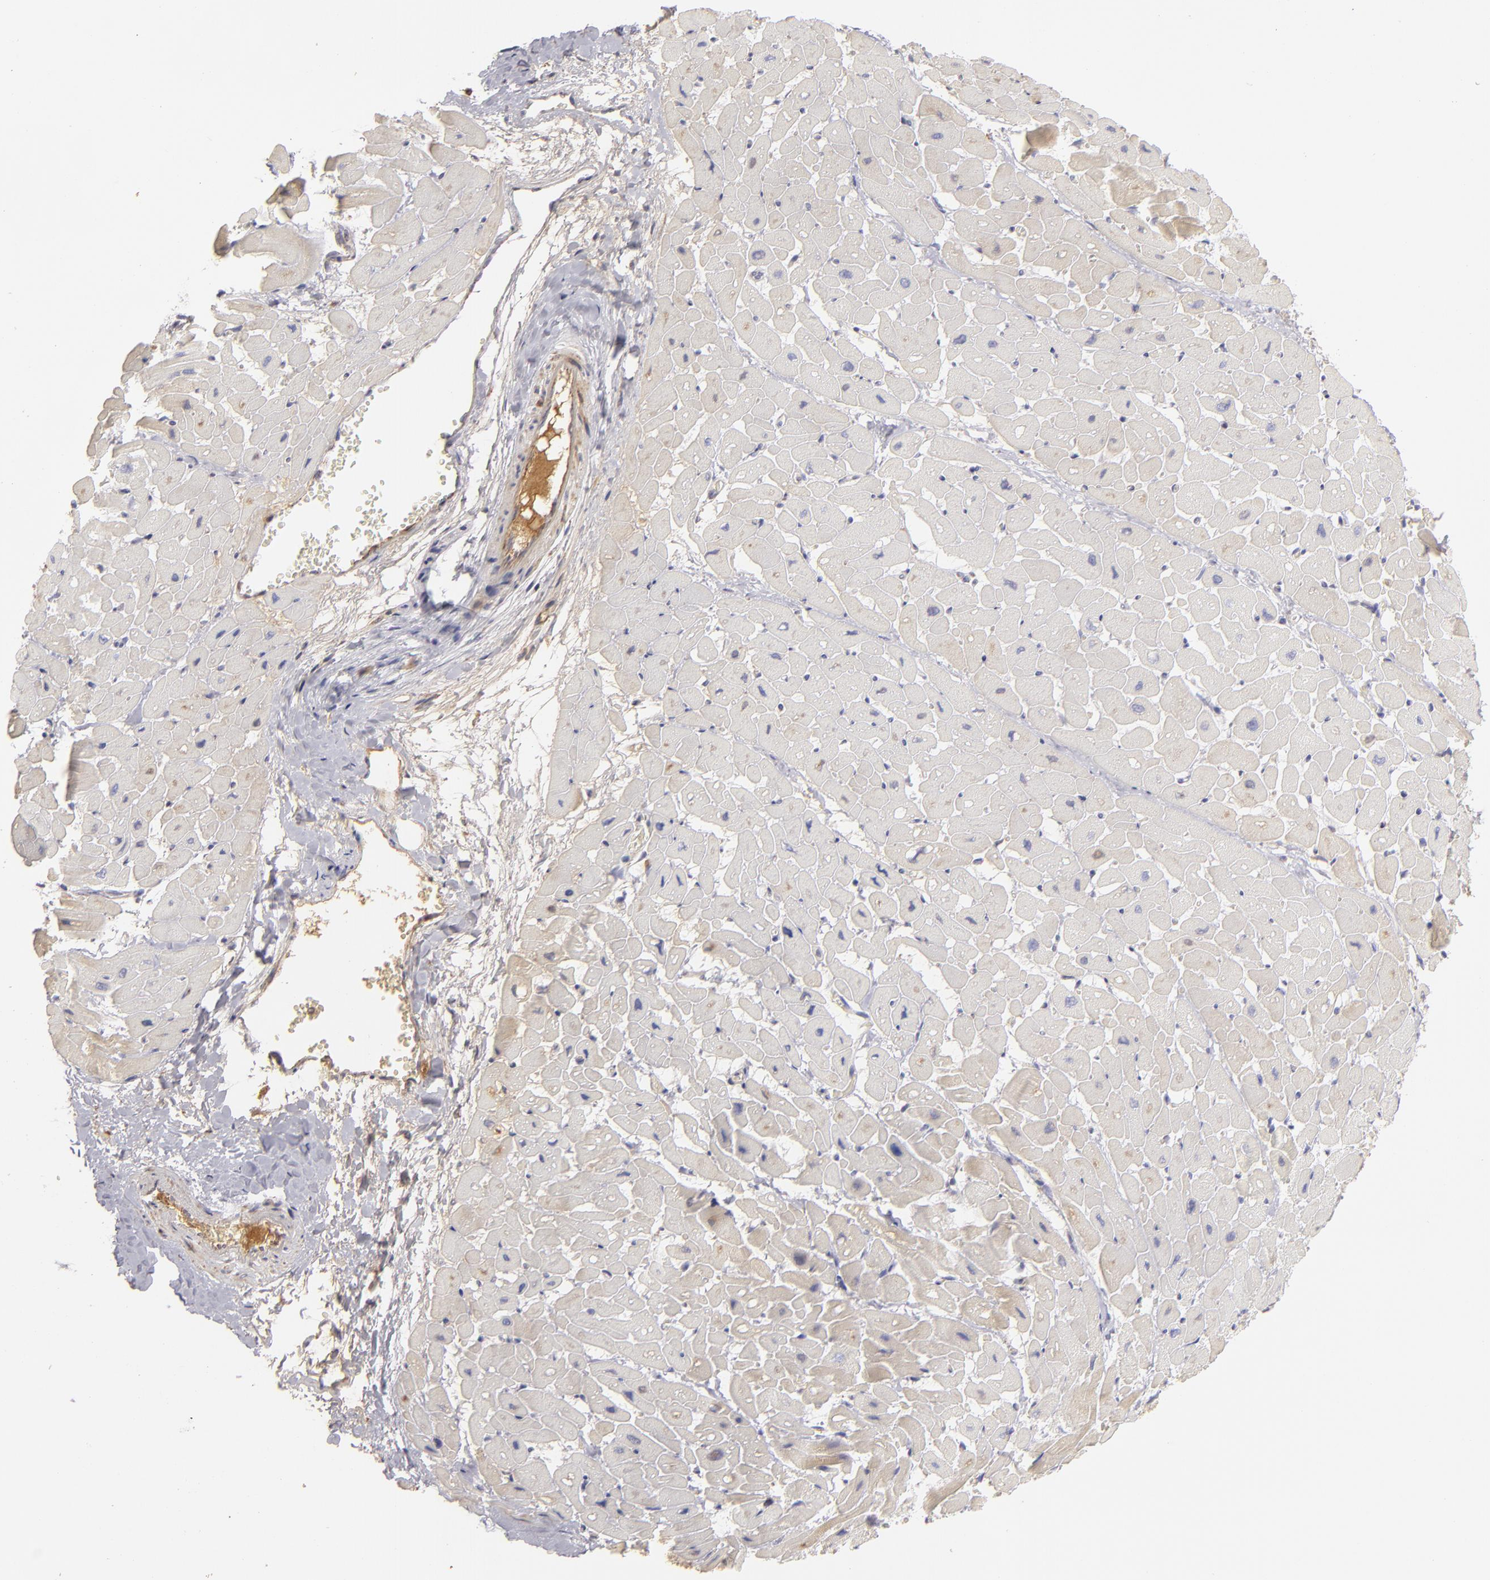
{"staining": {"intensity": "weak", "quantity": ">75%", "location": "cytoplasmic/membranous"}, "tissue": "heart muscle", "cell_type": "Cardiomyocytes", "image_type": "normal", "snomed": [{"axis": "morphology", "description": "Normal tissue, NOS"}, {"axis": "topography", "description": "Heart"}], "caption": "Cardiomyocytes show low levels of weak cytoplasmic/membranous expression in about >75% of cells in benign heart muscle. Using DAB (brown) and hematoxylin (blue) stains, captured at high magnification using brightfield microscopy.", "gene": "CFB", "patient": {"sex": "male", "age": 45}}